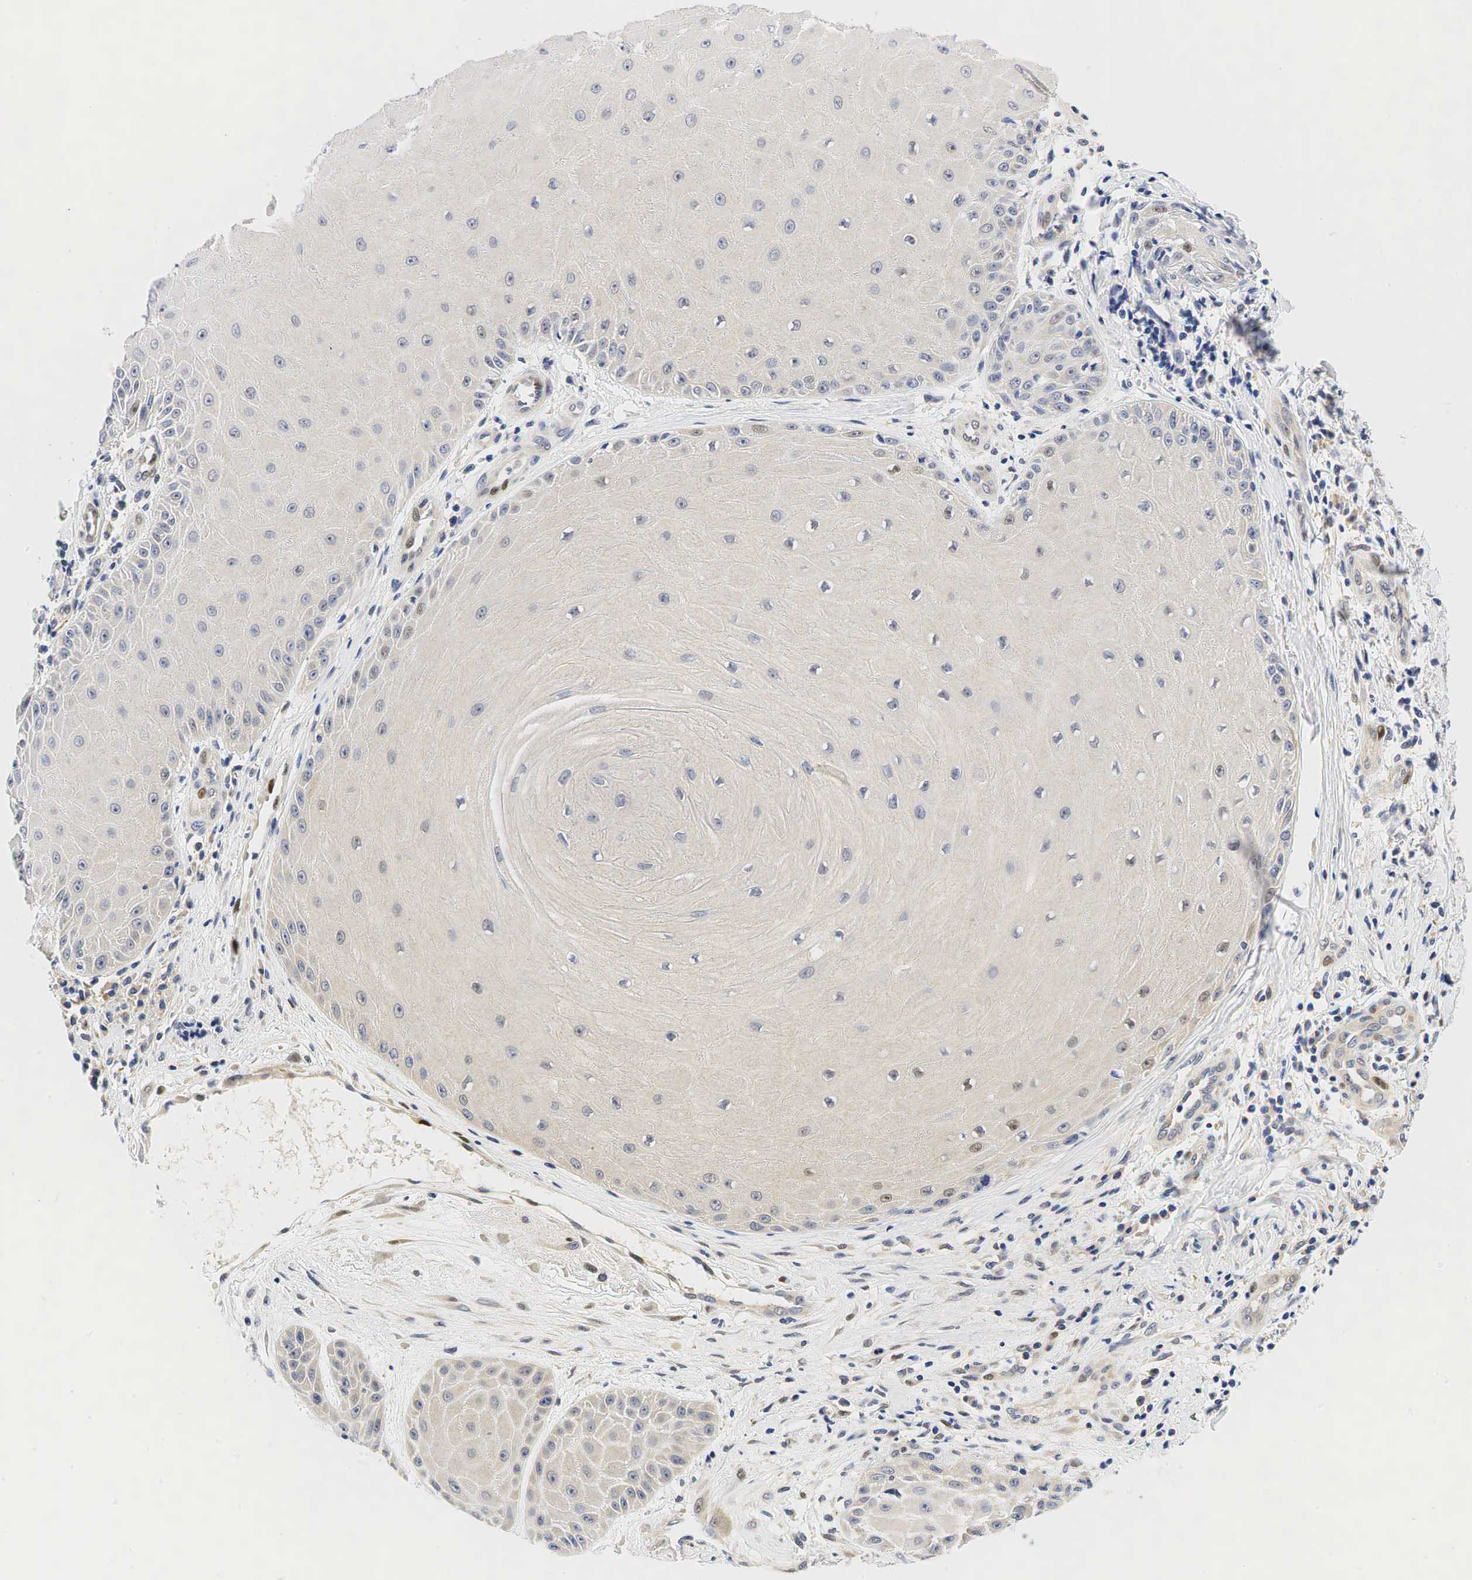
{"staining": {"intensity": "negative", "quantity": "none", "location": "none"}, "tissue": "skin cancer", "cell_type": "Tumor cells", "image_type": "cancer", "snomed": [{"axis": "morphology", "description": "Squamous cell carcinoma, NOS"}, {"axis": "topography", "description": "Skin"}], "caption": "IHC micrograph of neoplastic tissue: skin cancer (squamous cell carcinoma) stained with DAB (3,3'-diaminobenzidine) displays no significant protein staining in tumor cells.", "gene": "CCND1", "patient": {"sex": "male", "age": 57}}